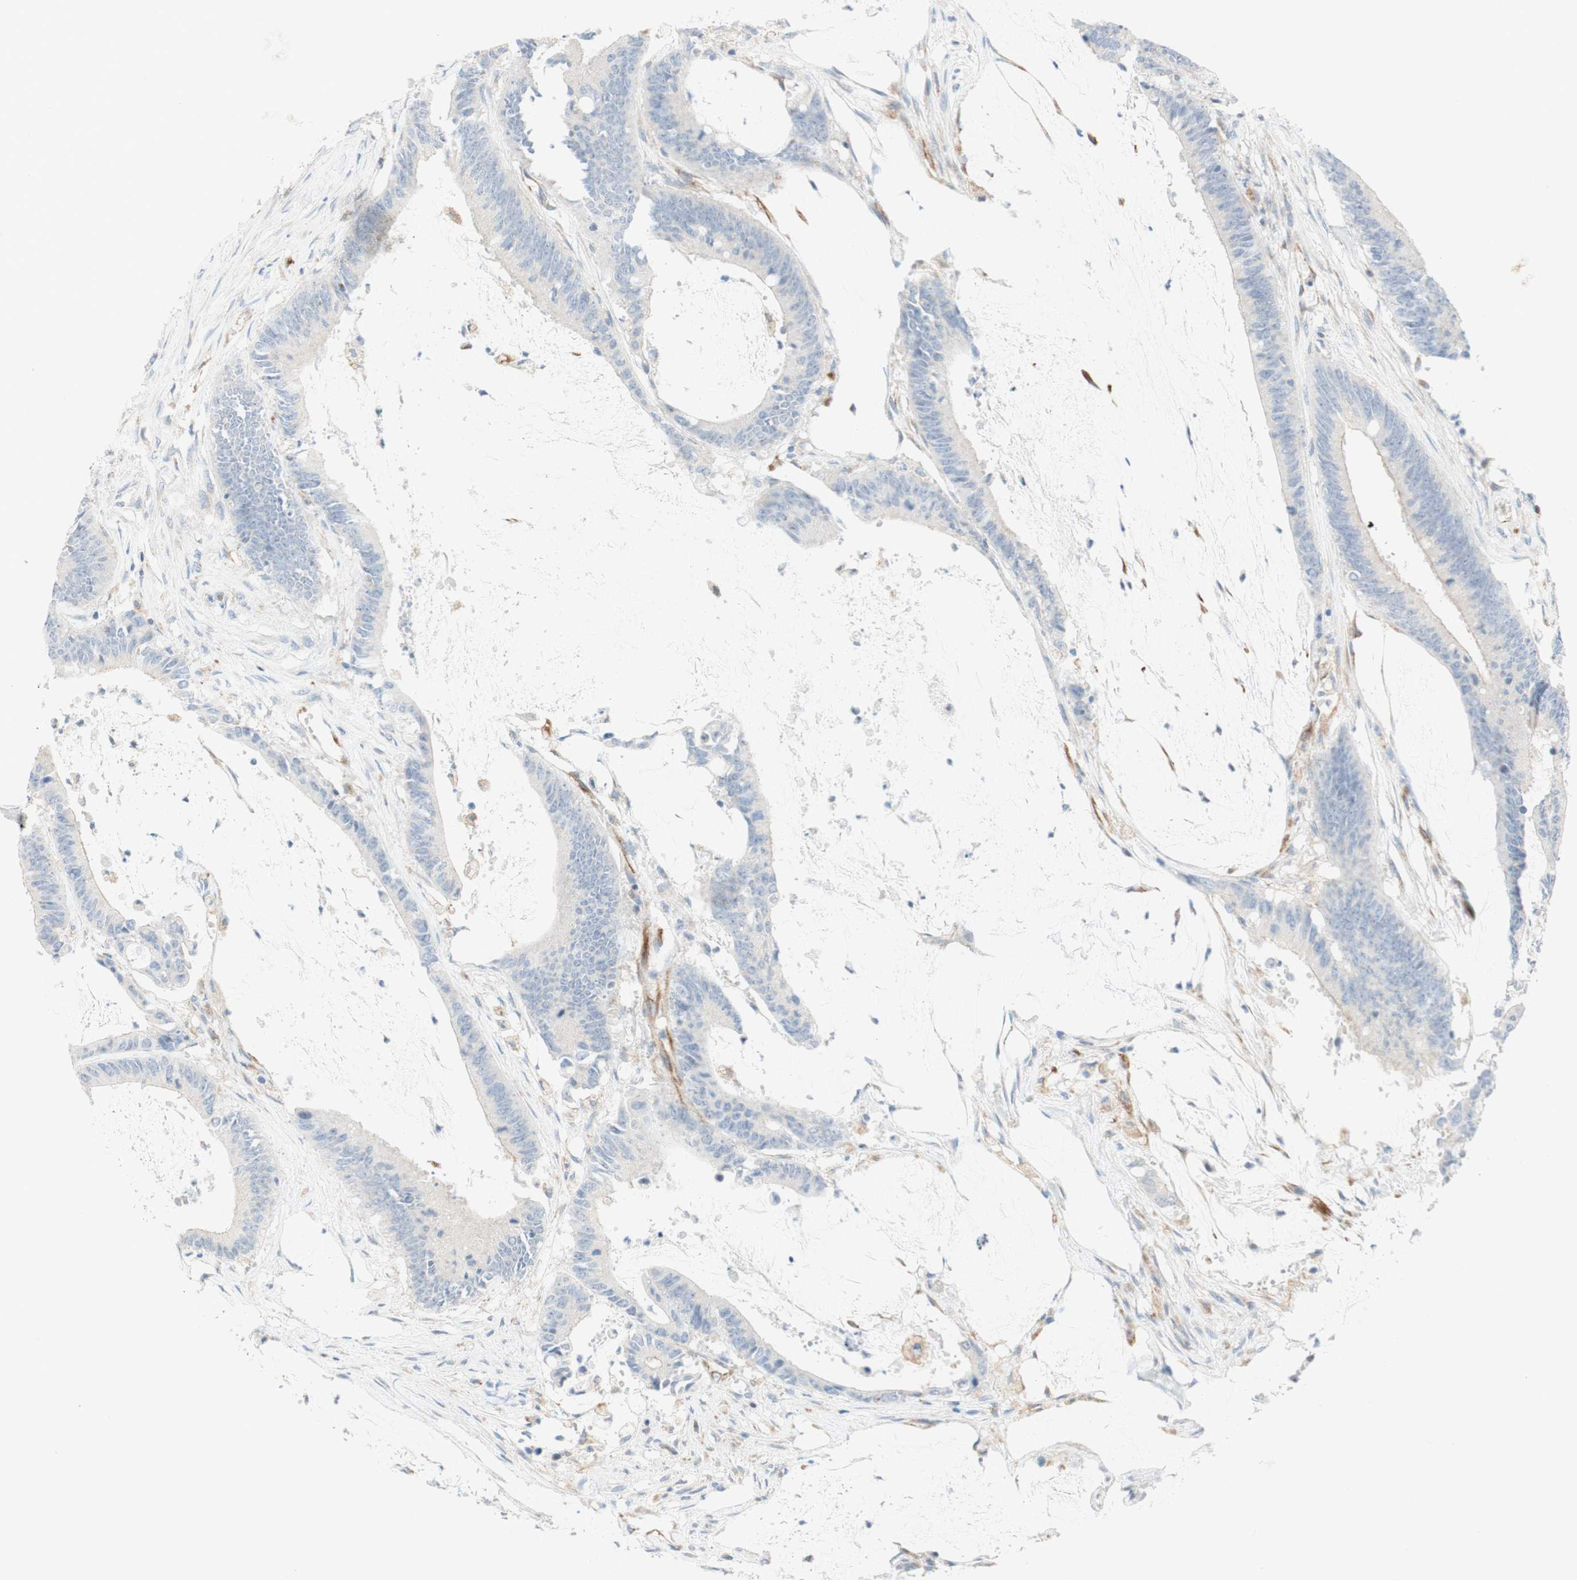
{"staining": {"intensity": "negative", "quantity": "none", "location": "none"}, "tissue": "colorectal cancer", "cell_type": "Tumor cells", "image_type": "cancer", "snomed": [{"axis": "morphology", "description": "Adenocarcinoma, NOS"}, {"axis": "topography", "description": "Rectum"}], "caption": "This is an immunohistochemistry histopathology image of adenocarcinoma (colorectal). There is no staining in tumor cells.", "gene": "POU2AF1", "patient": {"sex": "female", "age": 66}}